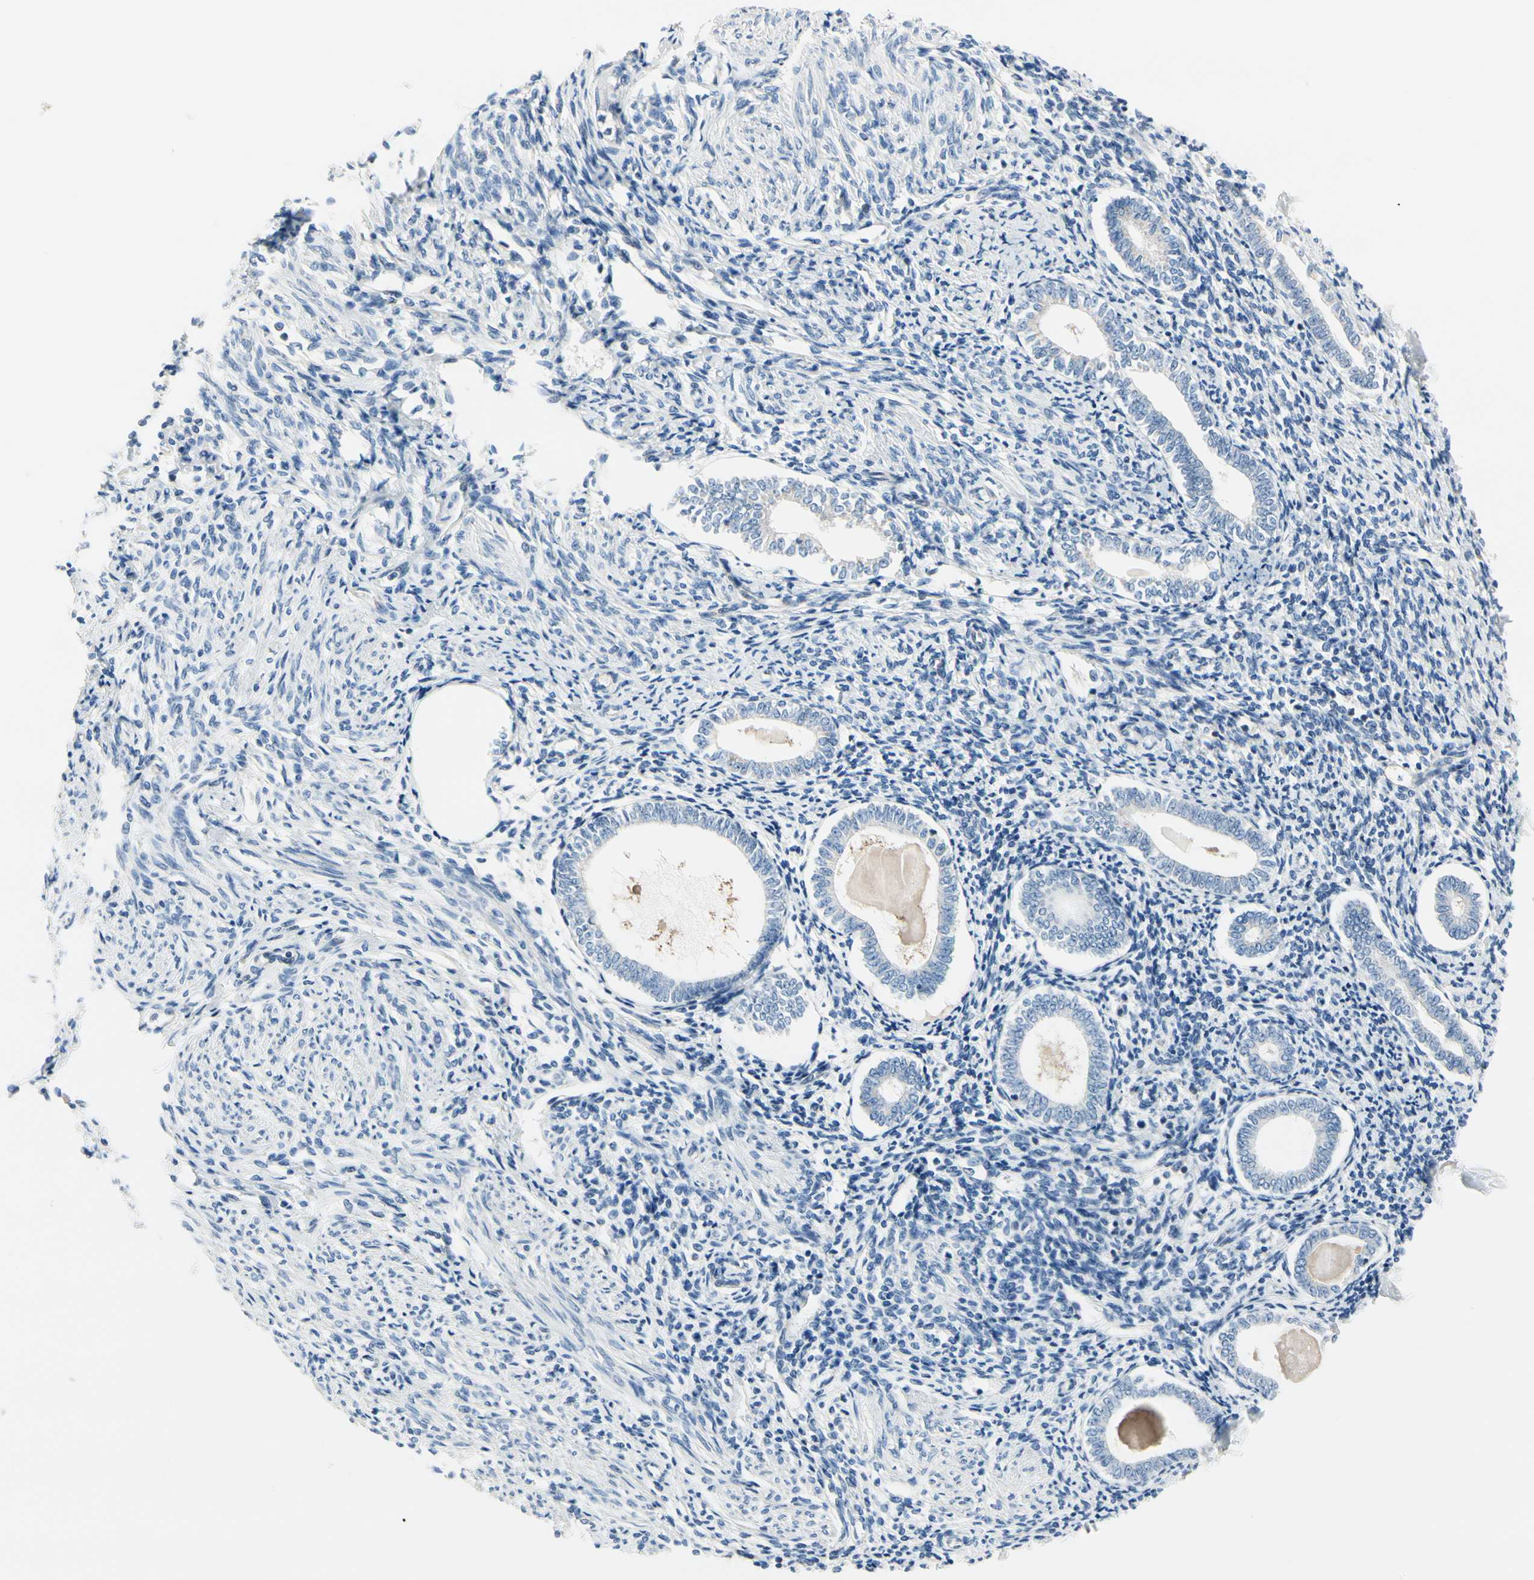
{"staining": {"intensity": "strong", "quantity": "<25%", "location": "cytoplasmic/membranous"}, "tissue": "endometrium", "cell_type": "Cells in endometrial stroma", "image_type": "normal", "snomed": [{"axis": "morphology", "description": "Normal tissue, NOS"}, {"axis": "topography", "description": "Endometrium"}], "caption": "Endometrium stained for a protein exhibits strong cytoplasmic/membranous positivity in cells in endometrial stroma.", "gene": "NFATC2", "patient": {"sex": "female", "age": 71}}